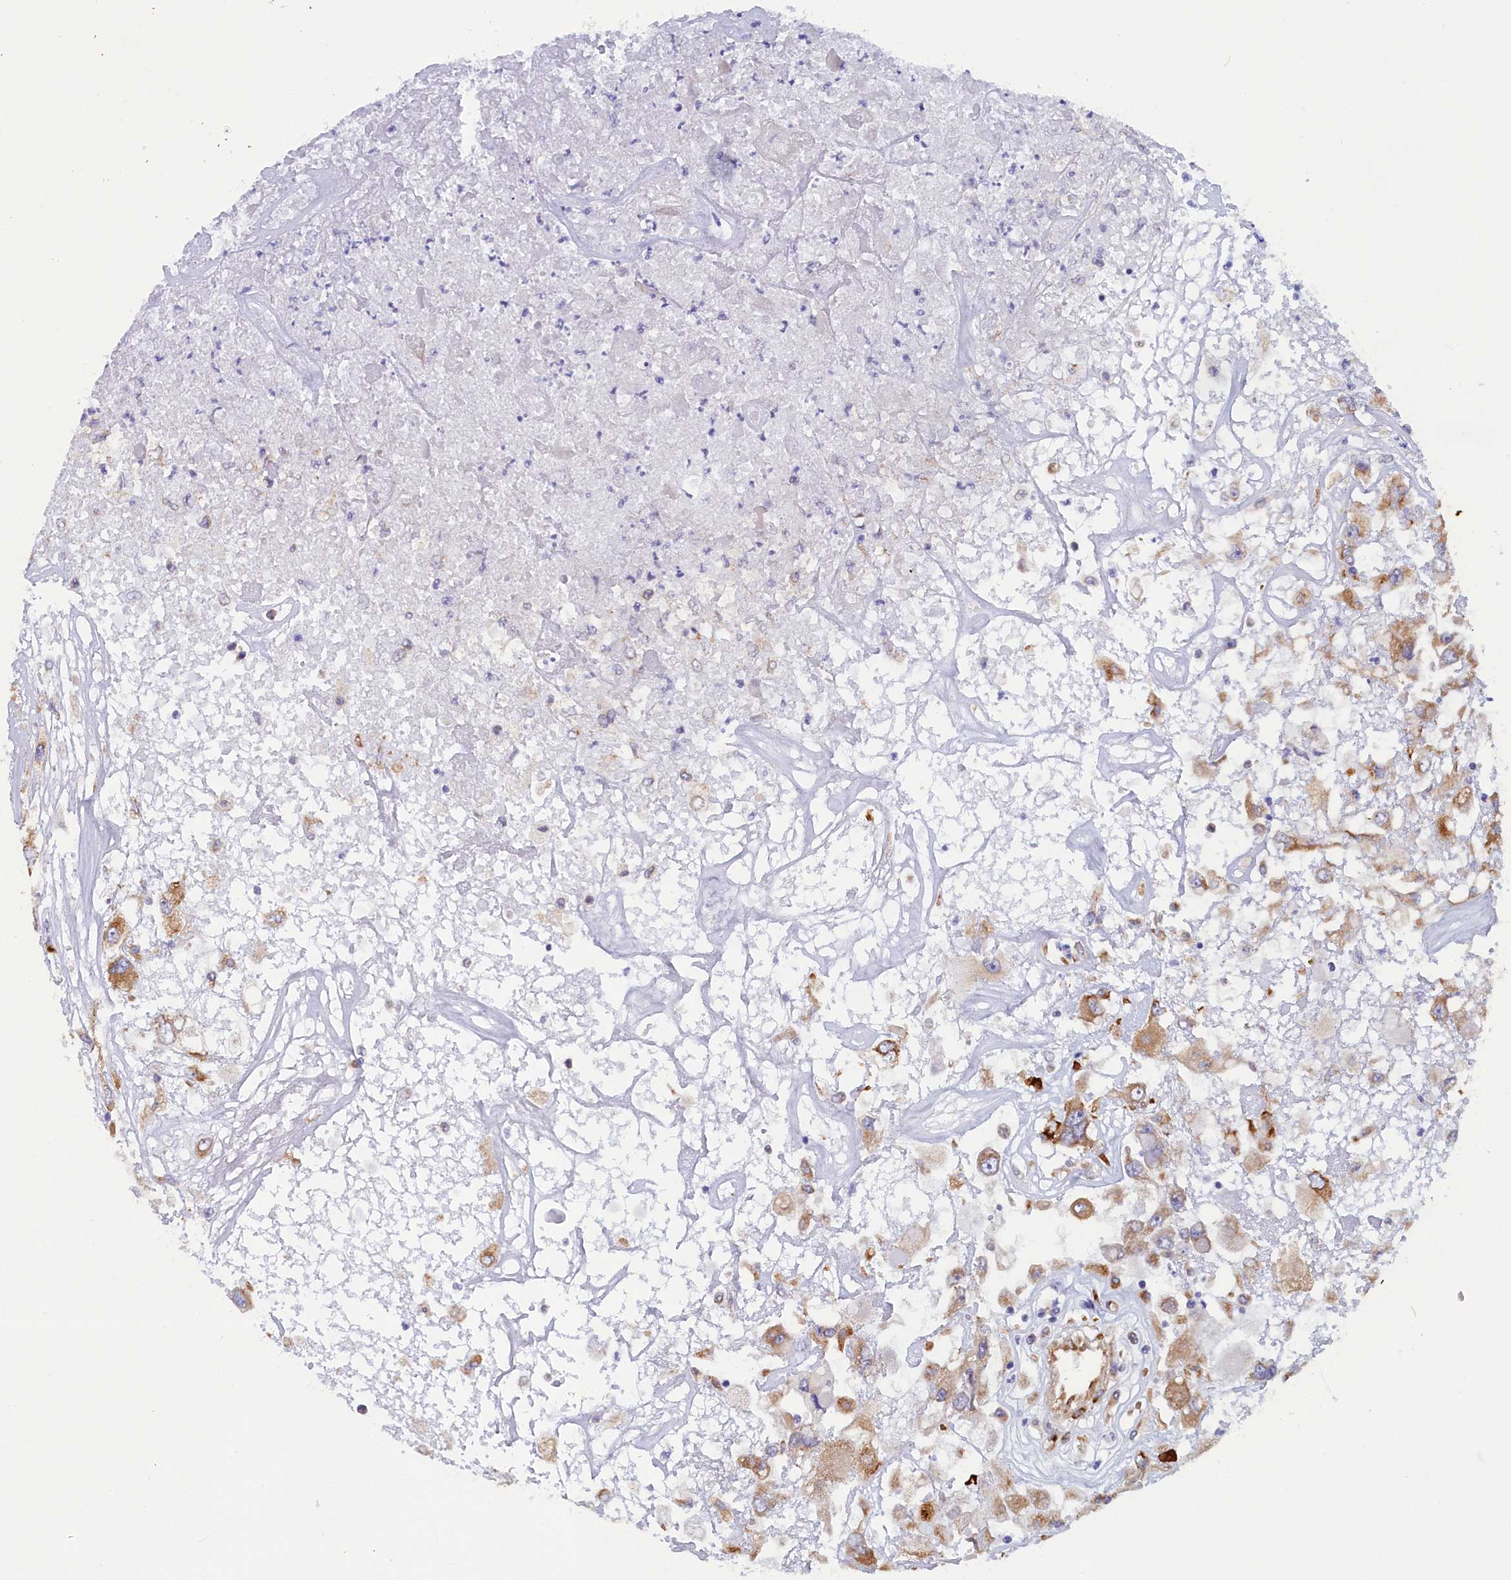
{"staining": {"intensity": "moderate", "quantity": ">75%", "location": "cytoplasmic/membranous"}, "tissue": "renal cancer", "cell_type": "Tumor cells", "image_type": "cancer", "snomed": [{"axis": "morphology", "description": "Adenocarcinoma, NOS"}, {"axis": "topography", "description": "Kidney"}], "caption": "This histopathology image exhibits IHC staining of renal cancer (adenocarcinoma), with medium moderate cytoplasmic/membranous positivity in approximately >75% of tumor cells.", "gene": "CCDC68", "patient": {"sex": "female", "age": 52}}